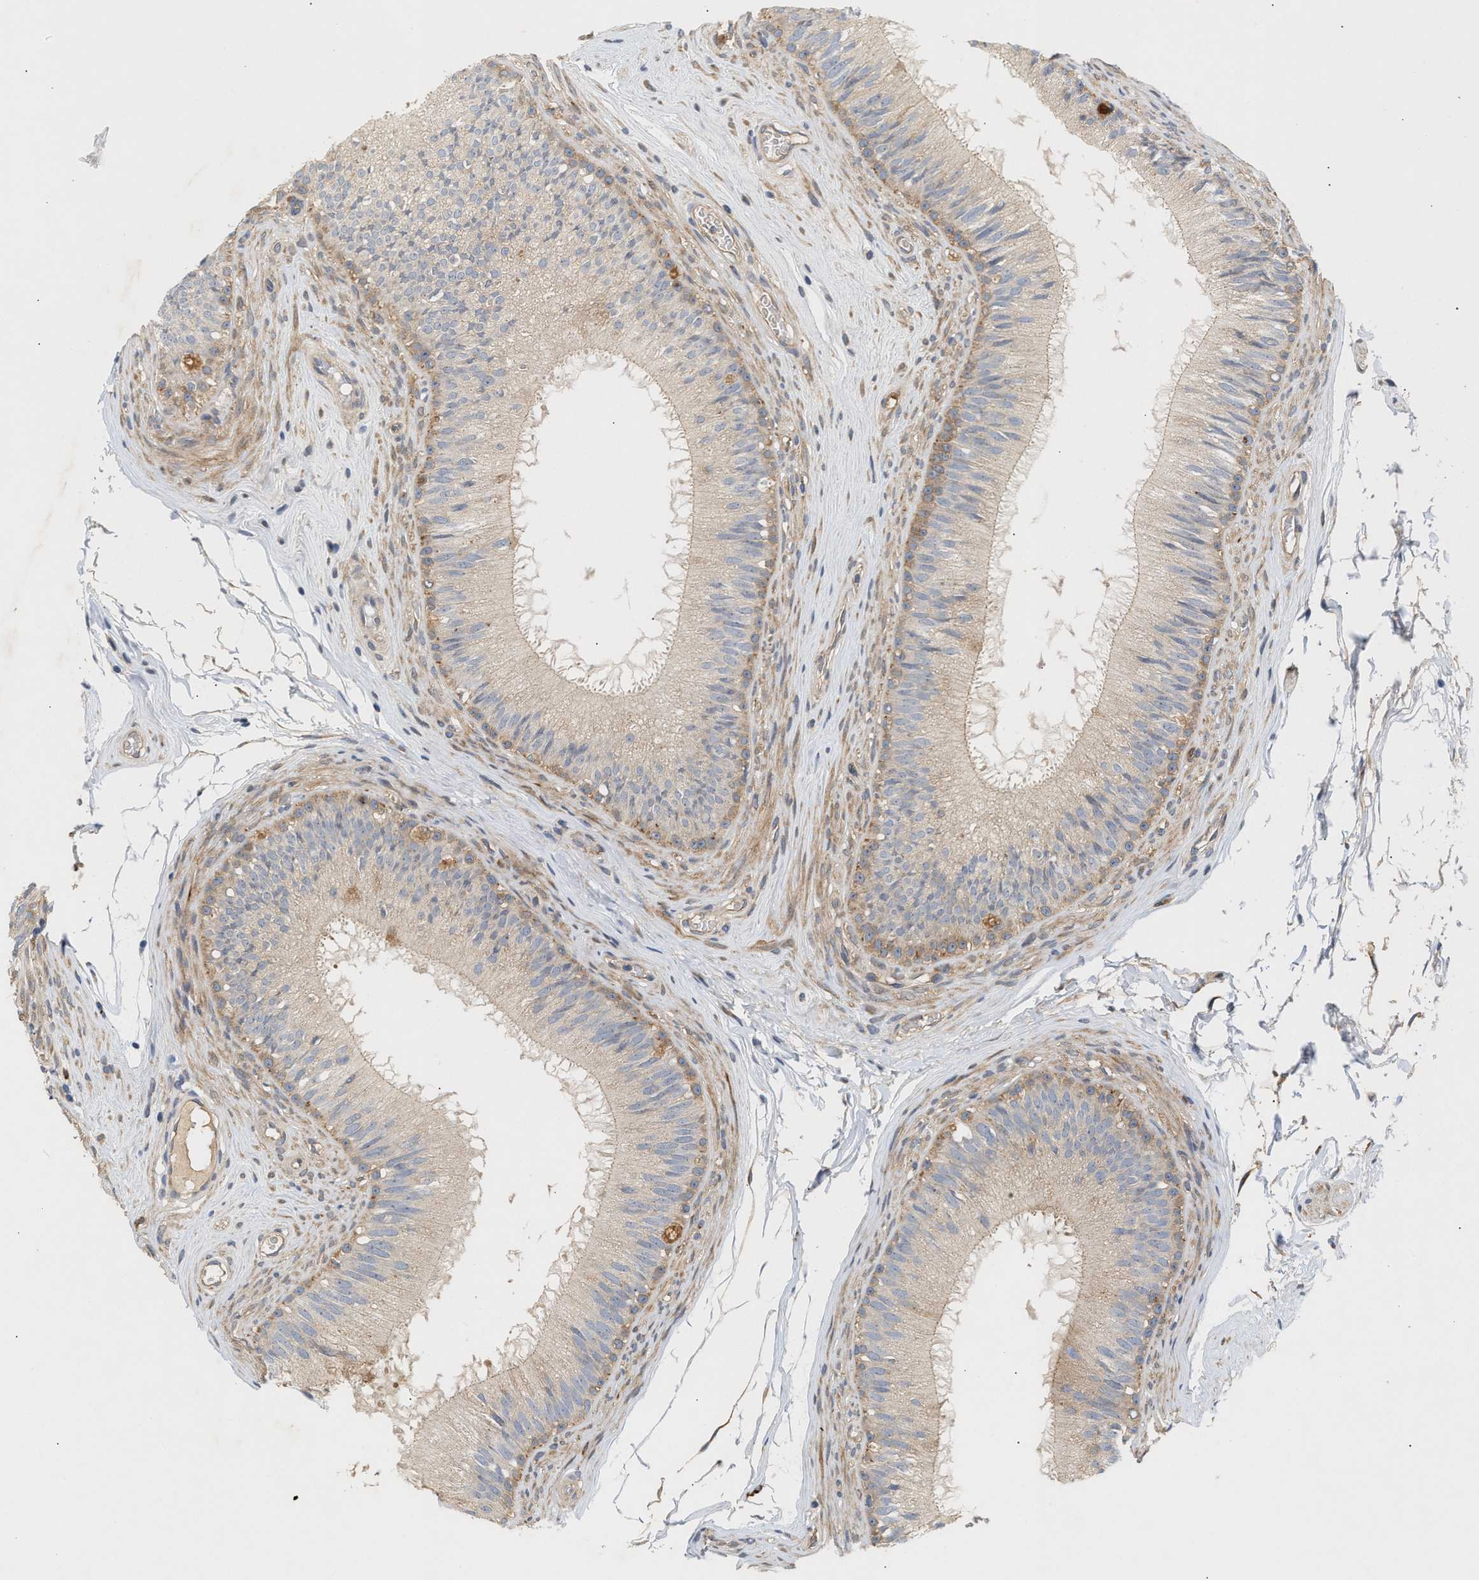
{"staining": {"intensity": "weak", "quantity": "25%-75%", "location": "cytoplasmic/membranous"}, "tissue": "epididymis", "cell_type": "Glandular cells", "image_type": "normal", "snomed": [{"axis": "morphology", "description": "Normal tissue, NOS"}, {"axis": "topography", "description": "Testis"}, {"axis": "topography", "description": "Epididymis"}], "caption": "Immunohistochemistry (IHC) image of benign epididymis stained for a protein (brown), which shows low levels of weak cytoplasmic/membranous expression in approximately 25%-75% of glandular cells.", "gene": "PLCD1", "patient": {"sex": "male", "age": 36}}